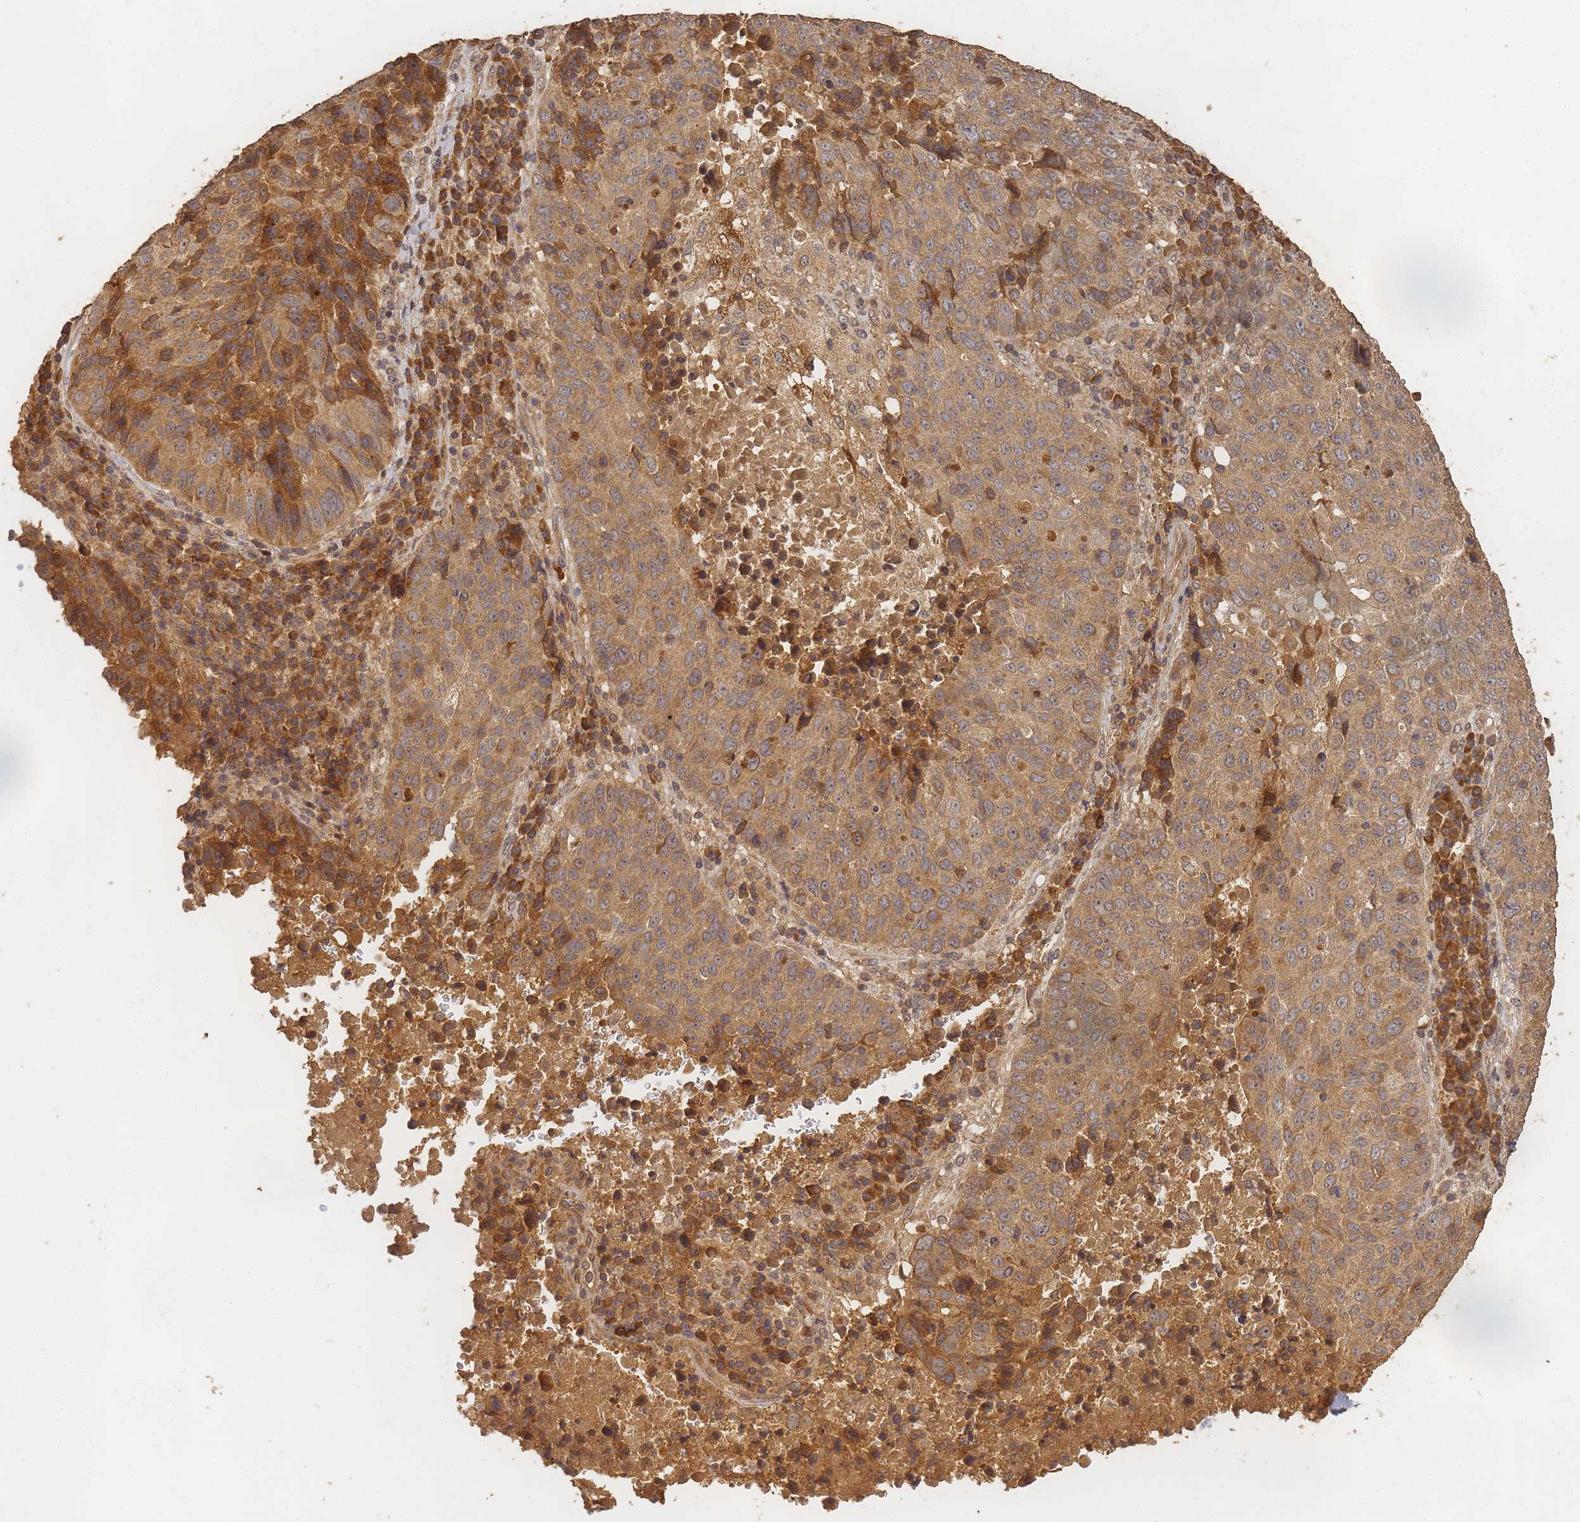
{"staining": {"intensity": "weak", "quantity": ">75%", "location": "cytoplasmic/membranous"}, "tissue": "lung cancer", "cell_type": "Tumor cells", "image_type": "cancer", "snomed": [{"axis": "morphology", "description": "Squamous cell carcinoma, NOS"}, {"axis": "topography", "description": "Lung"}], "caption": "IHC image of neoplastic tissue: human lung cancer (squamous cell carcinoma) stained using immunohistochemistry displays low levels of weak protein expression localized specifically in the cytoplasmic/membranous of tumor cells, appearing as a cytoplasmic/membranous brown color.", "gene": "ALKBH1", "patient": {"sex": "male", "age": 73}}